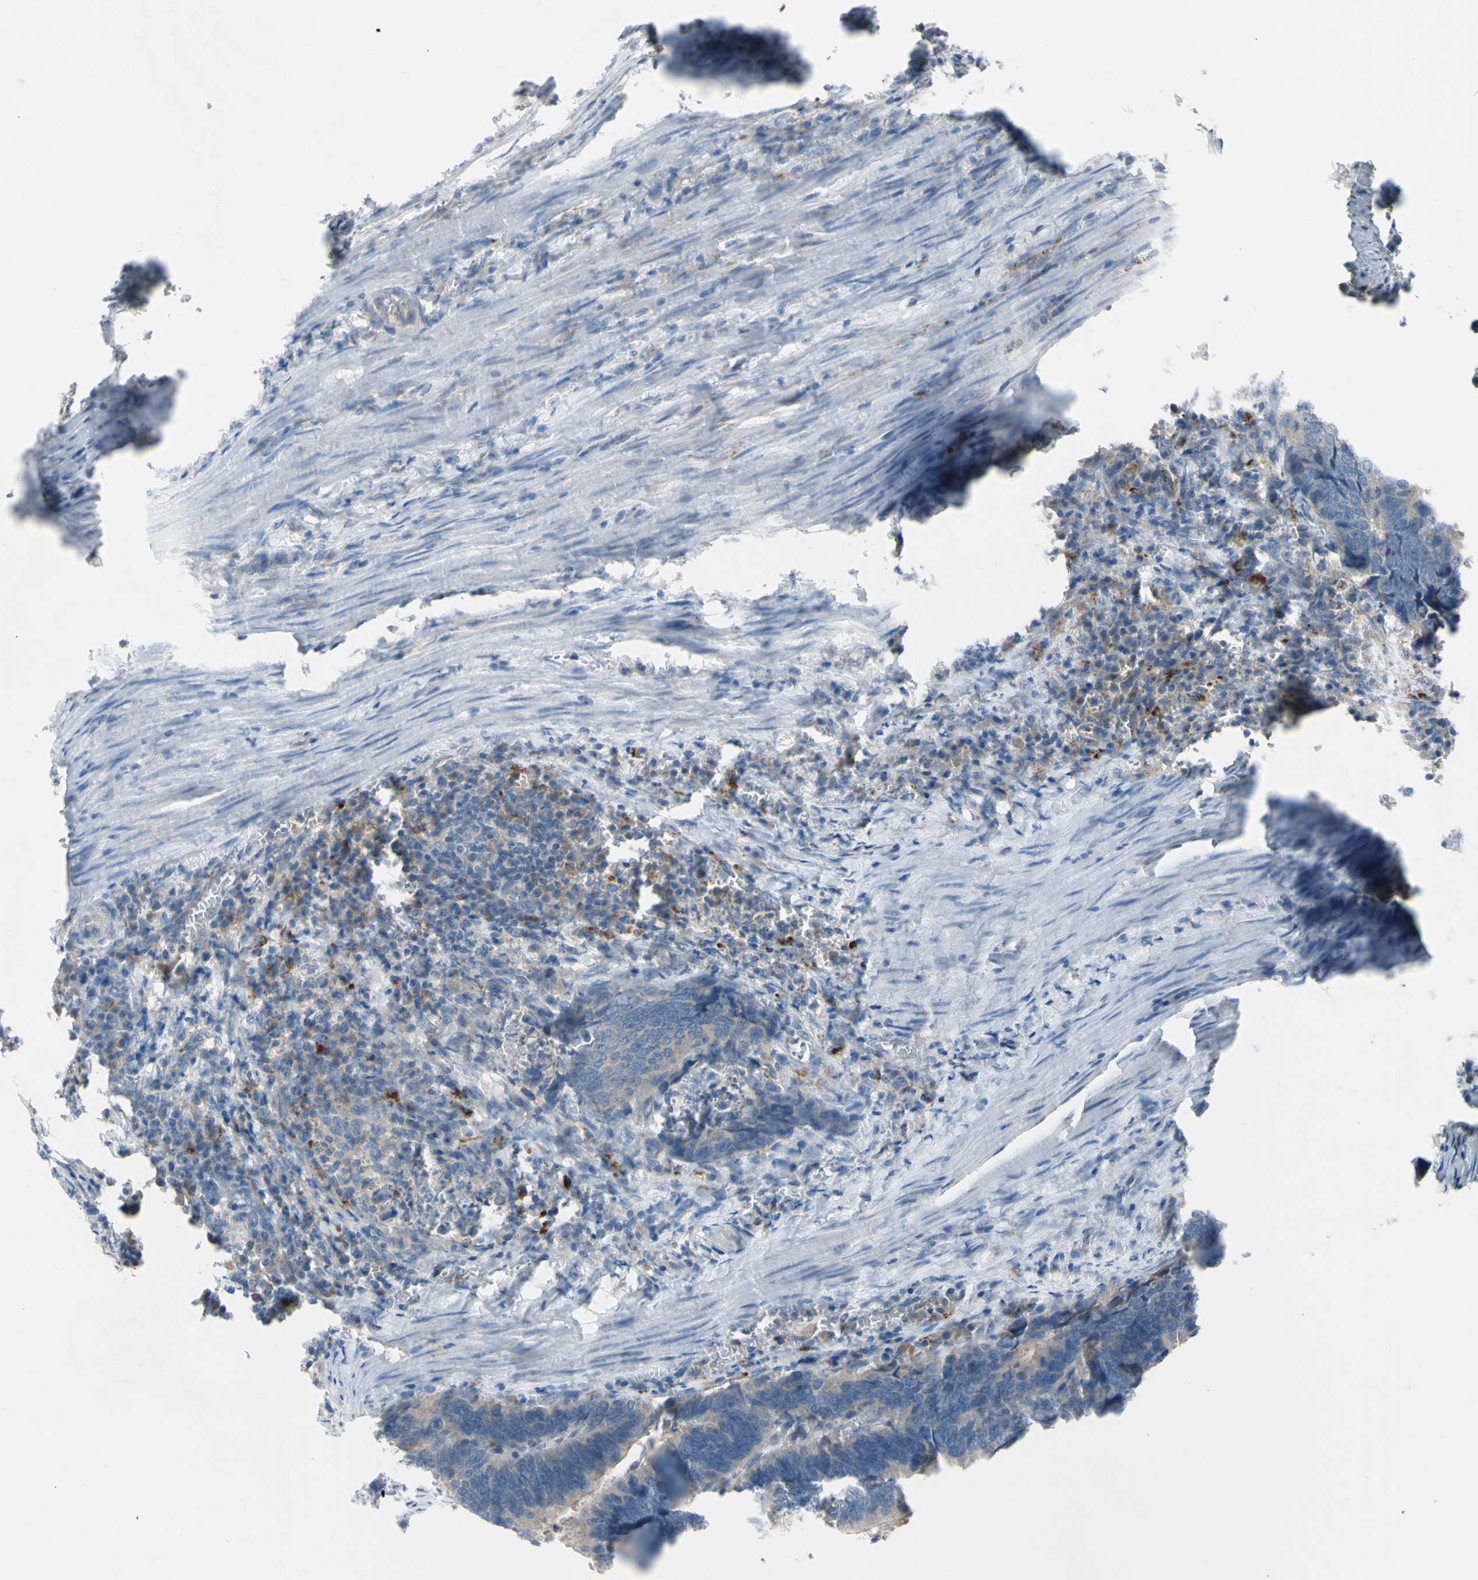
{"staining": {"intensity": "weak", "quantity": ">75%", "location": "cytoplasmic/membranous"}, "tissue": "colorectal cancer", "cell_type": "Tumor cells", "image_type": "cancer", "snomed": [{"axis": "morphology", "description": "Adenocarcinoma, NOS"}, {"axis": "topography", "description": "Colon"}], "caption": "Immunohistochemistry photomicrograph of adenocarcinoma (colorectal) stained for a protein (brown), which reveals low levels of weak cytoplasmic/membranous expression in about >75% of tumor cells.", "gene": "AFP", "patient": {"sex": "male", "age": 72}}